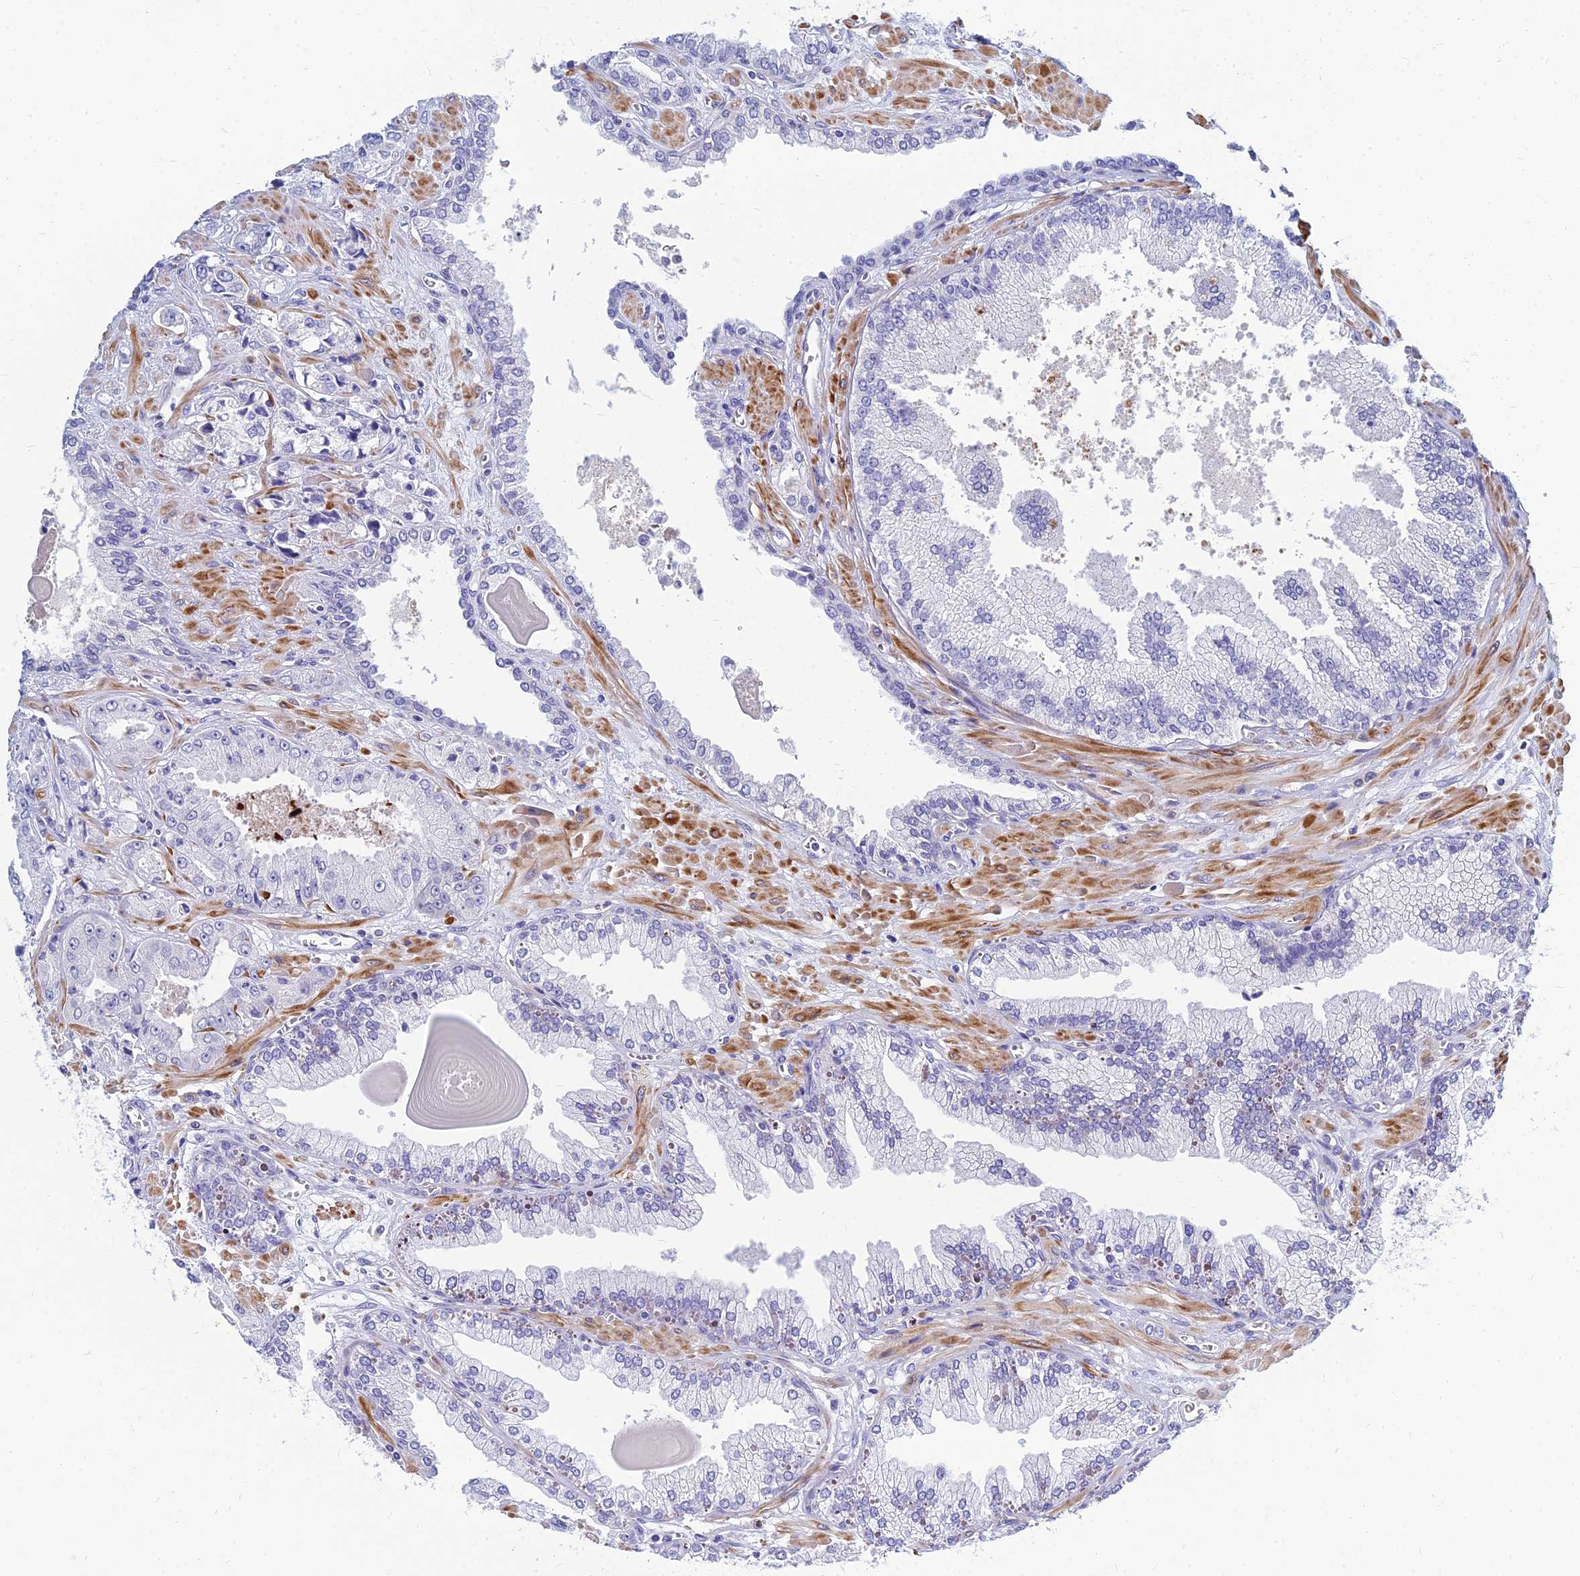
{"staining": {"intensity": "negative", "quantity": "none", "location": "none"}, "tissue": "prostate cancer", "cell_type": "Tumor cells", "image_type": "cancer", "snomed": [{"axis": "morphology", "description": "Adenocarcinoma, High grade"}, {"axis": "topography", "description": "Prostate"}], "caption": "Immunohistochemistry of human prostate cancer (high-grade adenocarcinoma) displays no expression in tumor cells.", "gene": "ZNF552", "patient": {"sex": "male", "age": 74}}